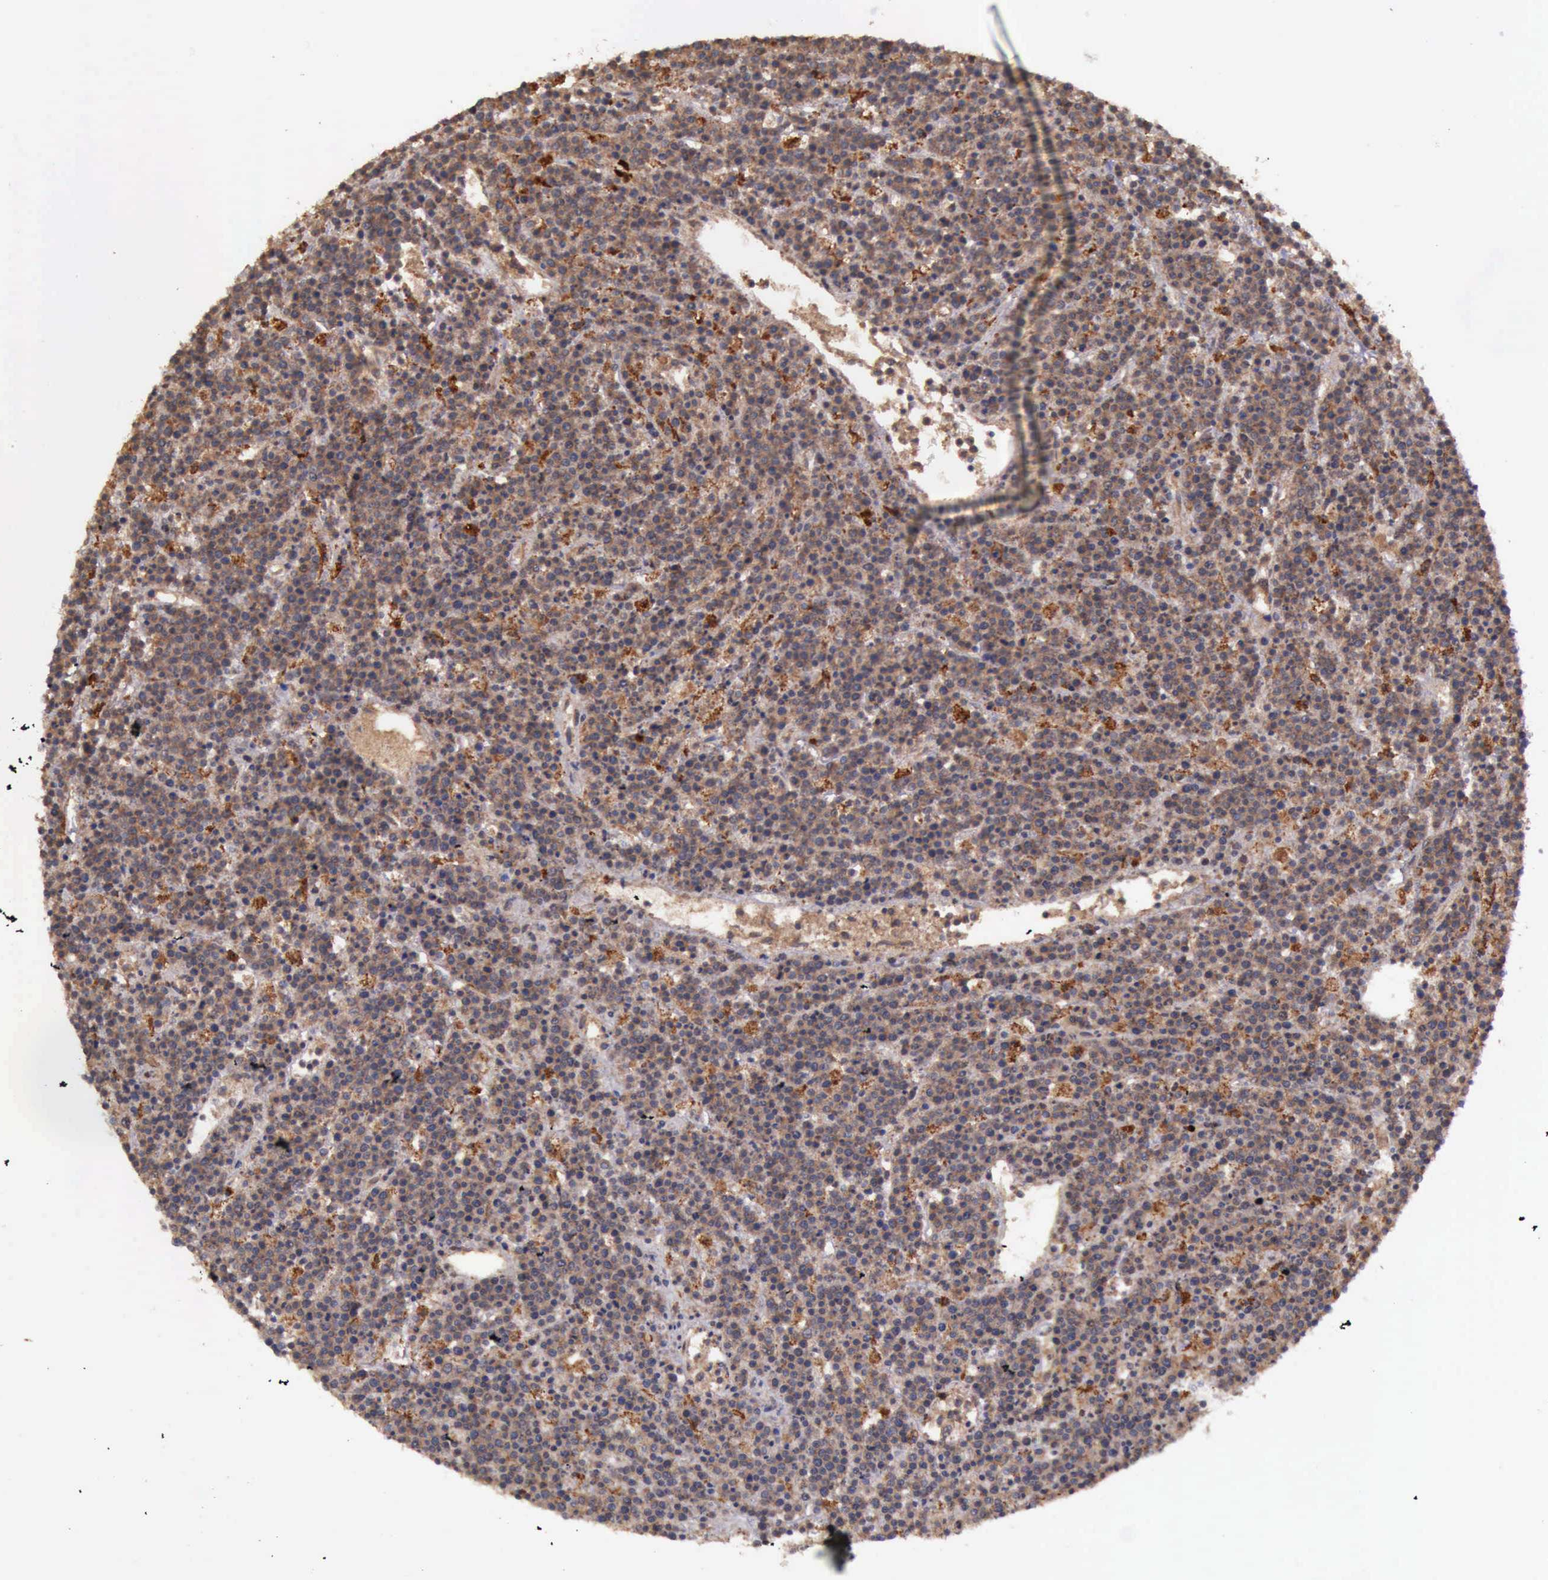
{"staining": {"intensity": "moderate", "quantity": ">75%", "location": "cytoplasmic/membranous"}, "tissue": "lymphoma", "cell_type": "Tumor cells", "image_type": "cancer", "snomed": [{"axis": "morphology", "description": "Malignant lymphoma, non-Hodgkin's type, High grade"}, {"axis": "topography", "description": "Ovary"}], "caption": "IHC (DAB (3,3'-diaminobenzidine)) staining of human lymphoma displays moderate cytoplasmic/membranous protein positivity in about >75% of tumor cells. Nuclei are stained in blue.", "gene": "ARMCX3", "patient": {"sex": "female", "age": 56}}